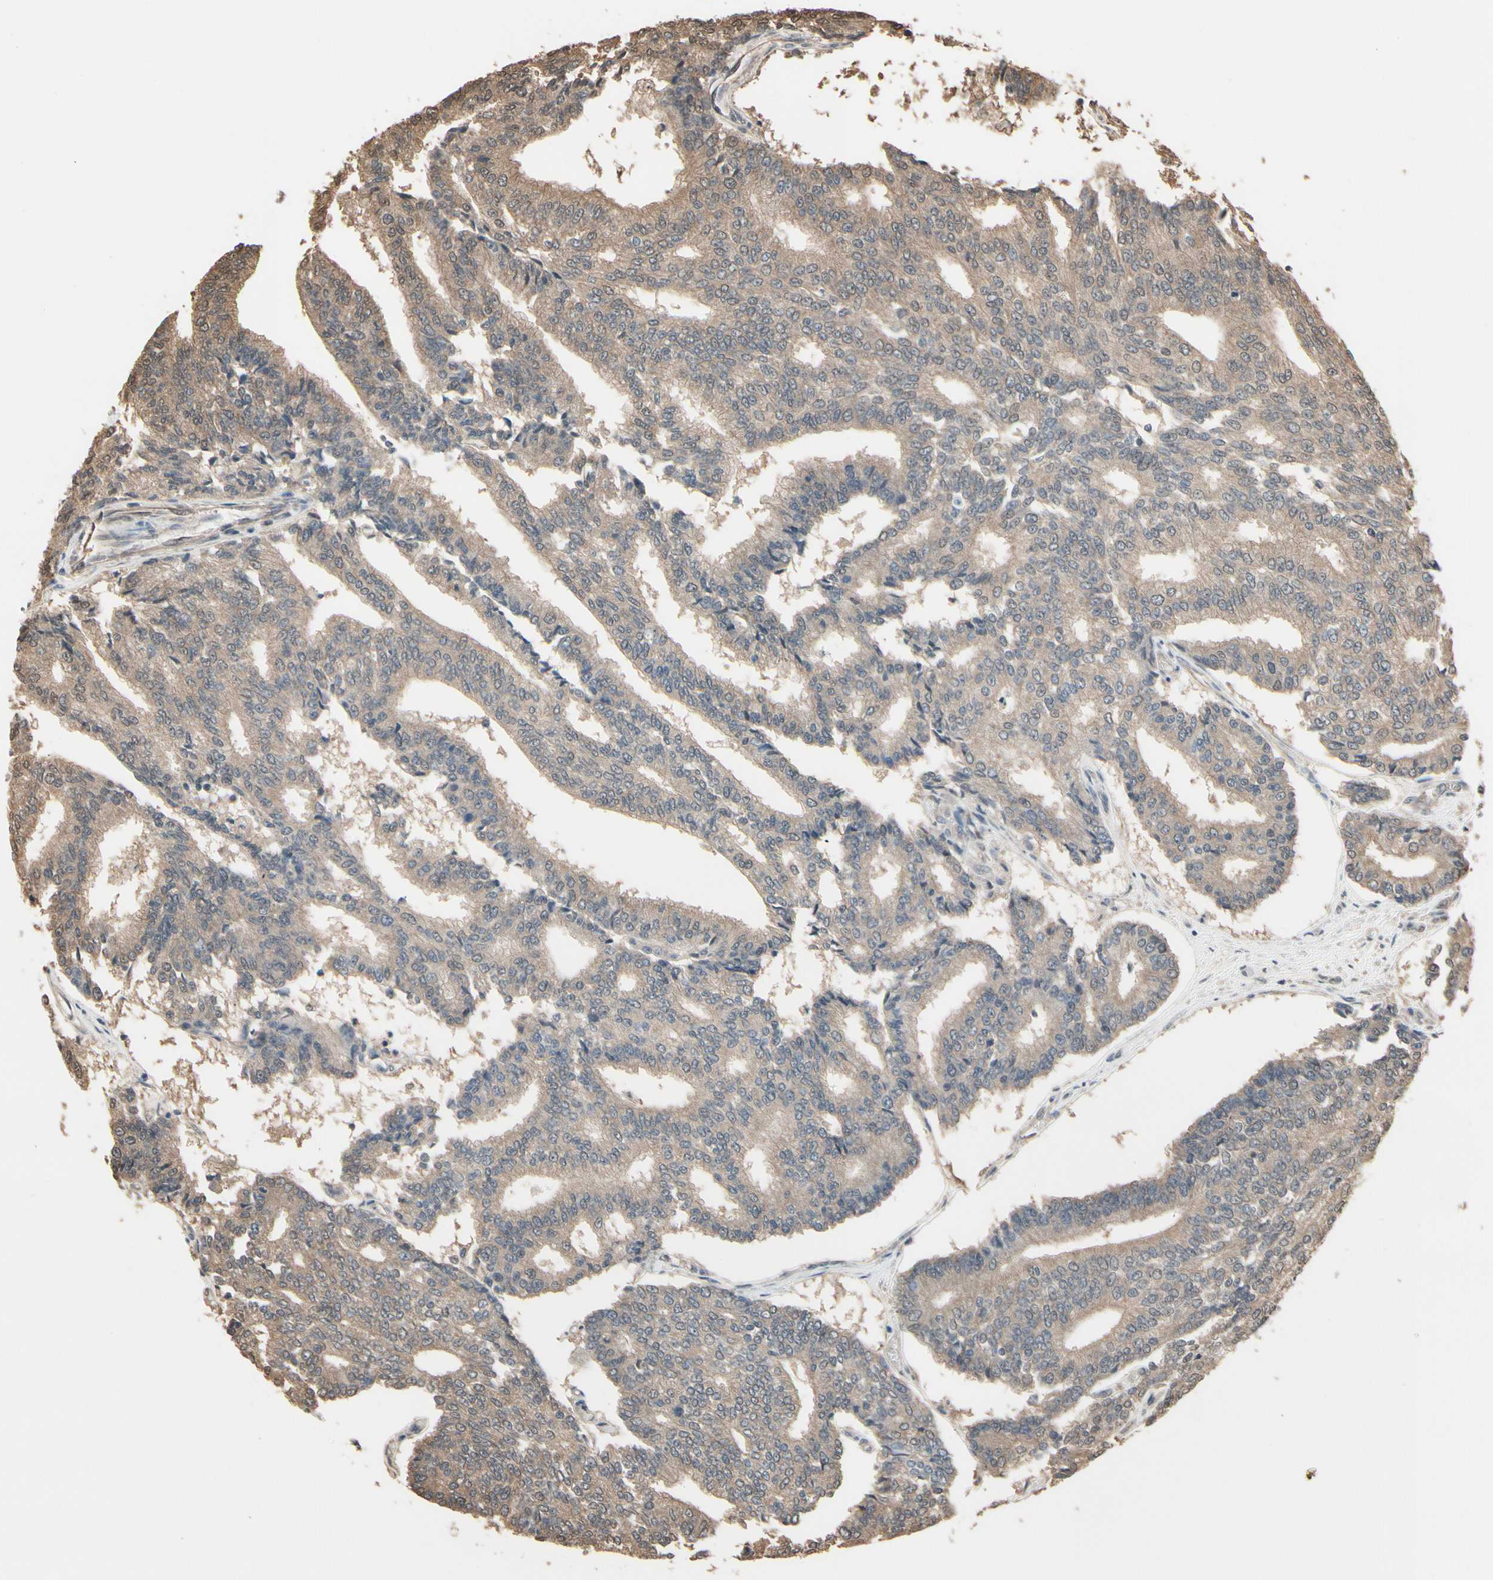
{"staining": {"intensity": "moderate", "quantity": ">75%", "location": "cytoplasmic/membranous"}, "tissue": "prostate cancer", "cell_type": "Tumor cells", "image_type": "cancer", "snomed": [{"axis": "morphology", "description": "Adenocarcinoma, High grade"}, {"axis": "topography", "description": "Prostate"}], "caption": "Prostate high-grade adenocarcinoma stained with DAB (3,3'-diaminobenzidine) immunohistochemistry (IHC) exhibits medium levels of moderate cytoplasmic/membranous positivity in approximately >75% of tumor cells. The staining is performed using DAB brown chromogen to label protein expression. The nuclei are counter-stained blue using hematoxylin.", "gene": "PNPLA7", "patient": {"sex": "male", "age": 55}}